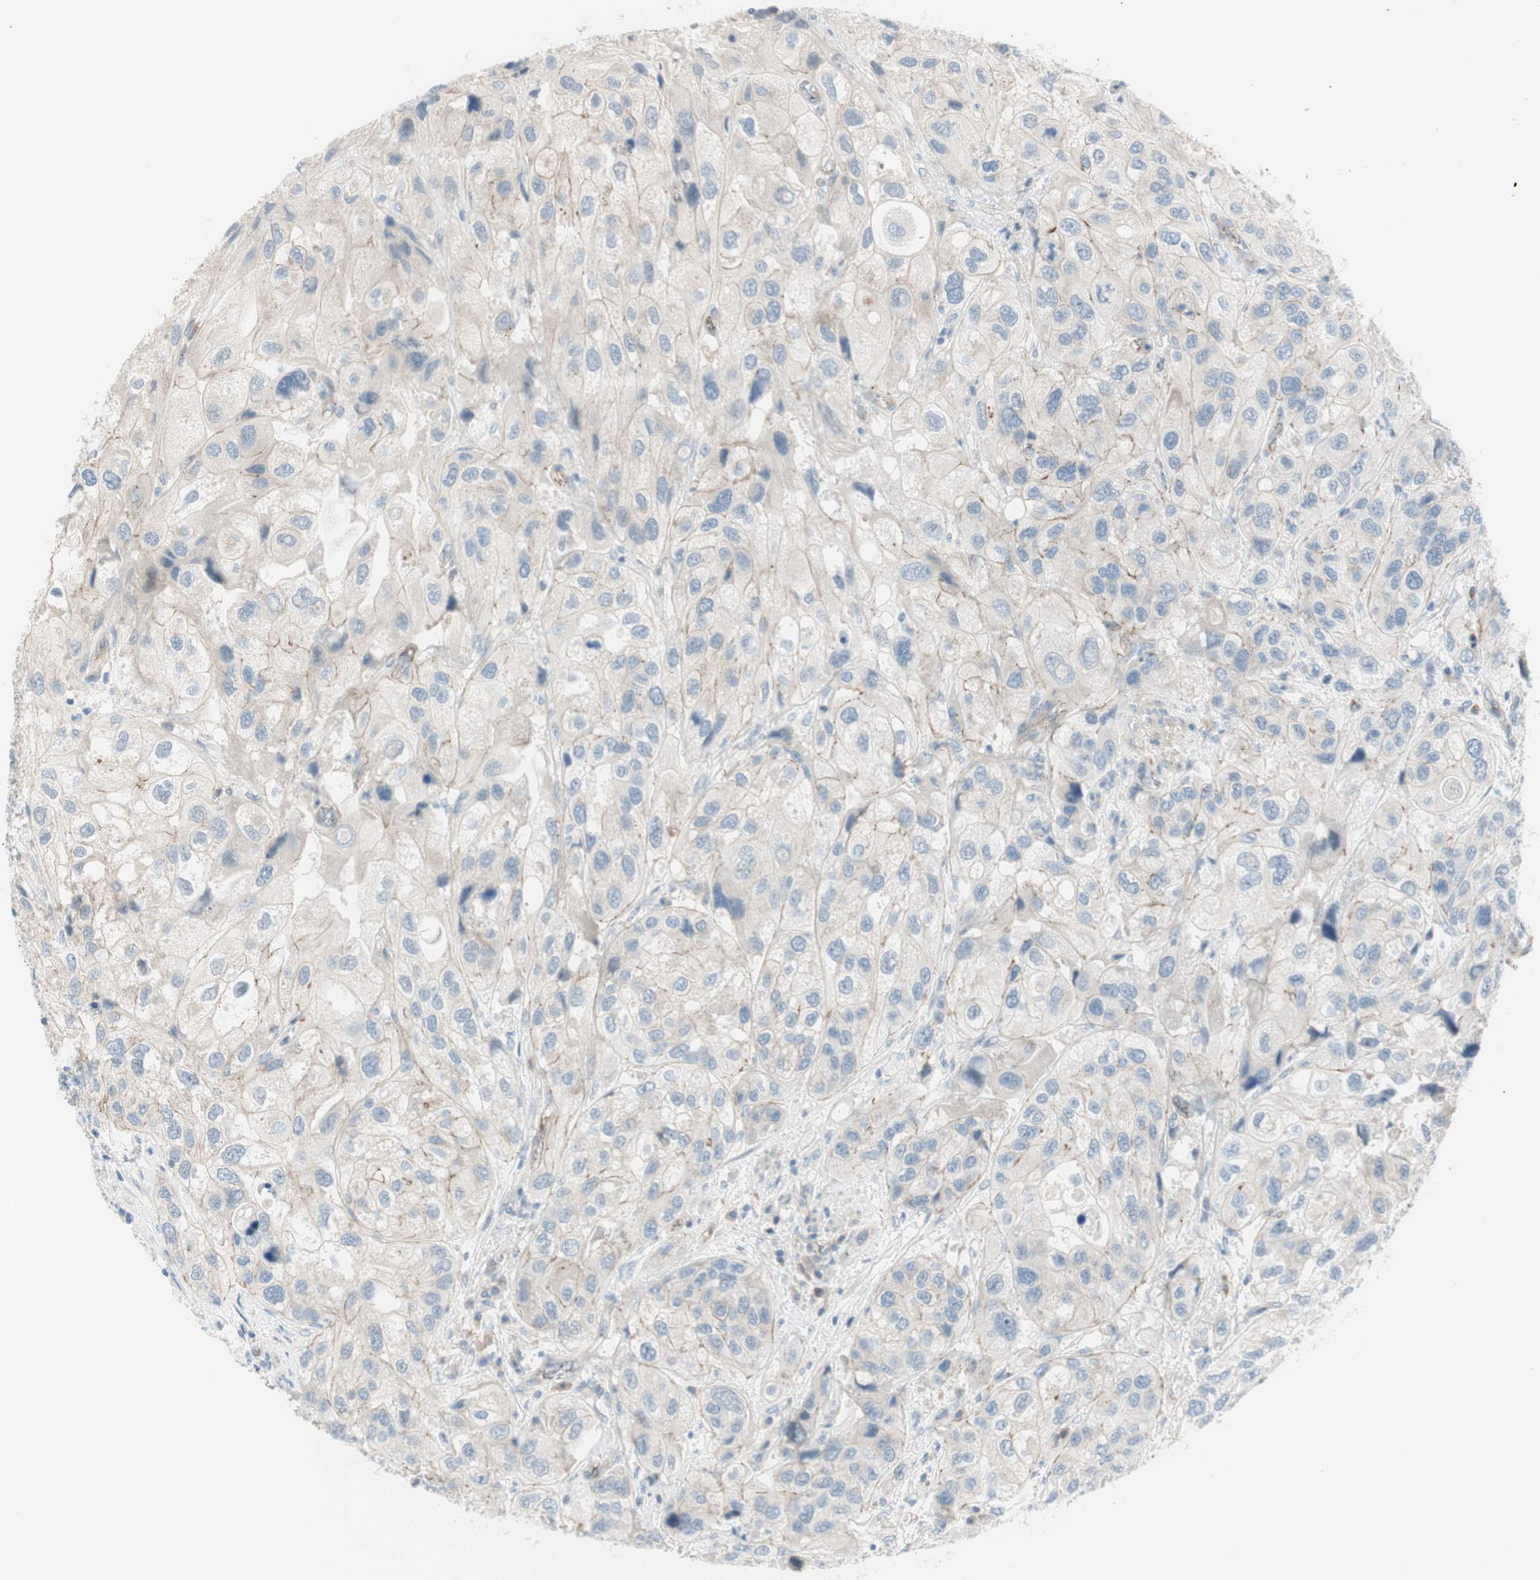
{"staining": {"intensity": "weak", "quantity": "25%-75%", "location": "cytoplasmic/membranous"}, "tissue": "urothelial cancer", "cell_type": "Tumor cells", "image_type": "cancer", "snomed": [{"axis": "morphology", "description": "Urothelial carcinoma, High grade"}, {"axis": "topography", "description": "Urinary bladder"}], "caption": "Tumor cells show low levels of weak cytoplasmic/membranous staining in approximately 25%-75% of cells in high-grade urothelial carcinoma.", "gene": "TJP1", "patient": {"sex": "female", "age": 64}}